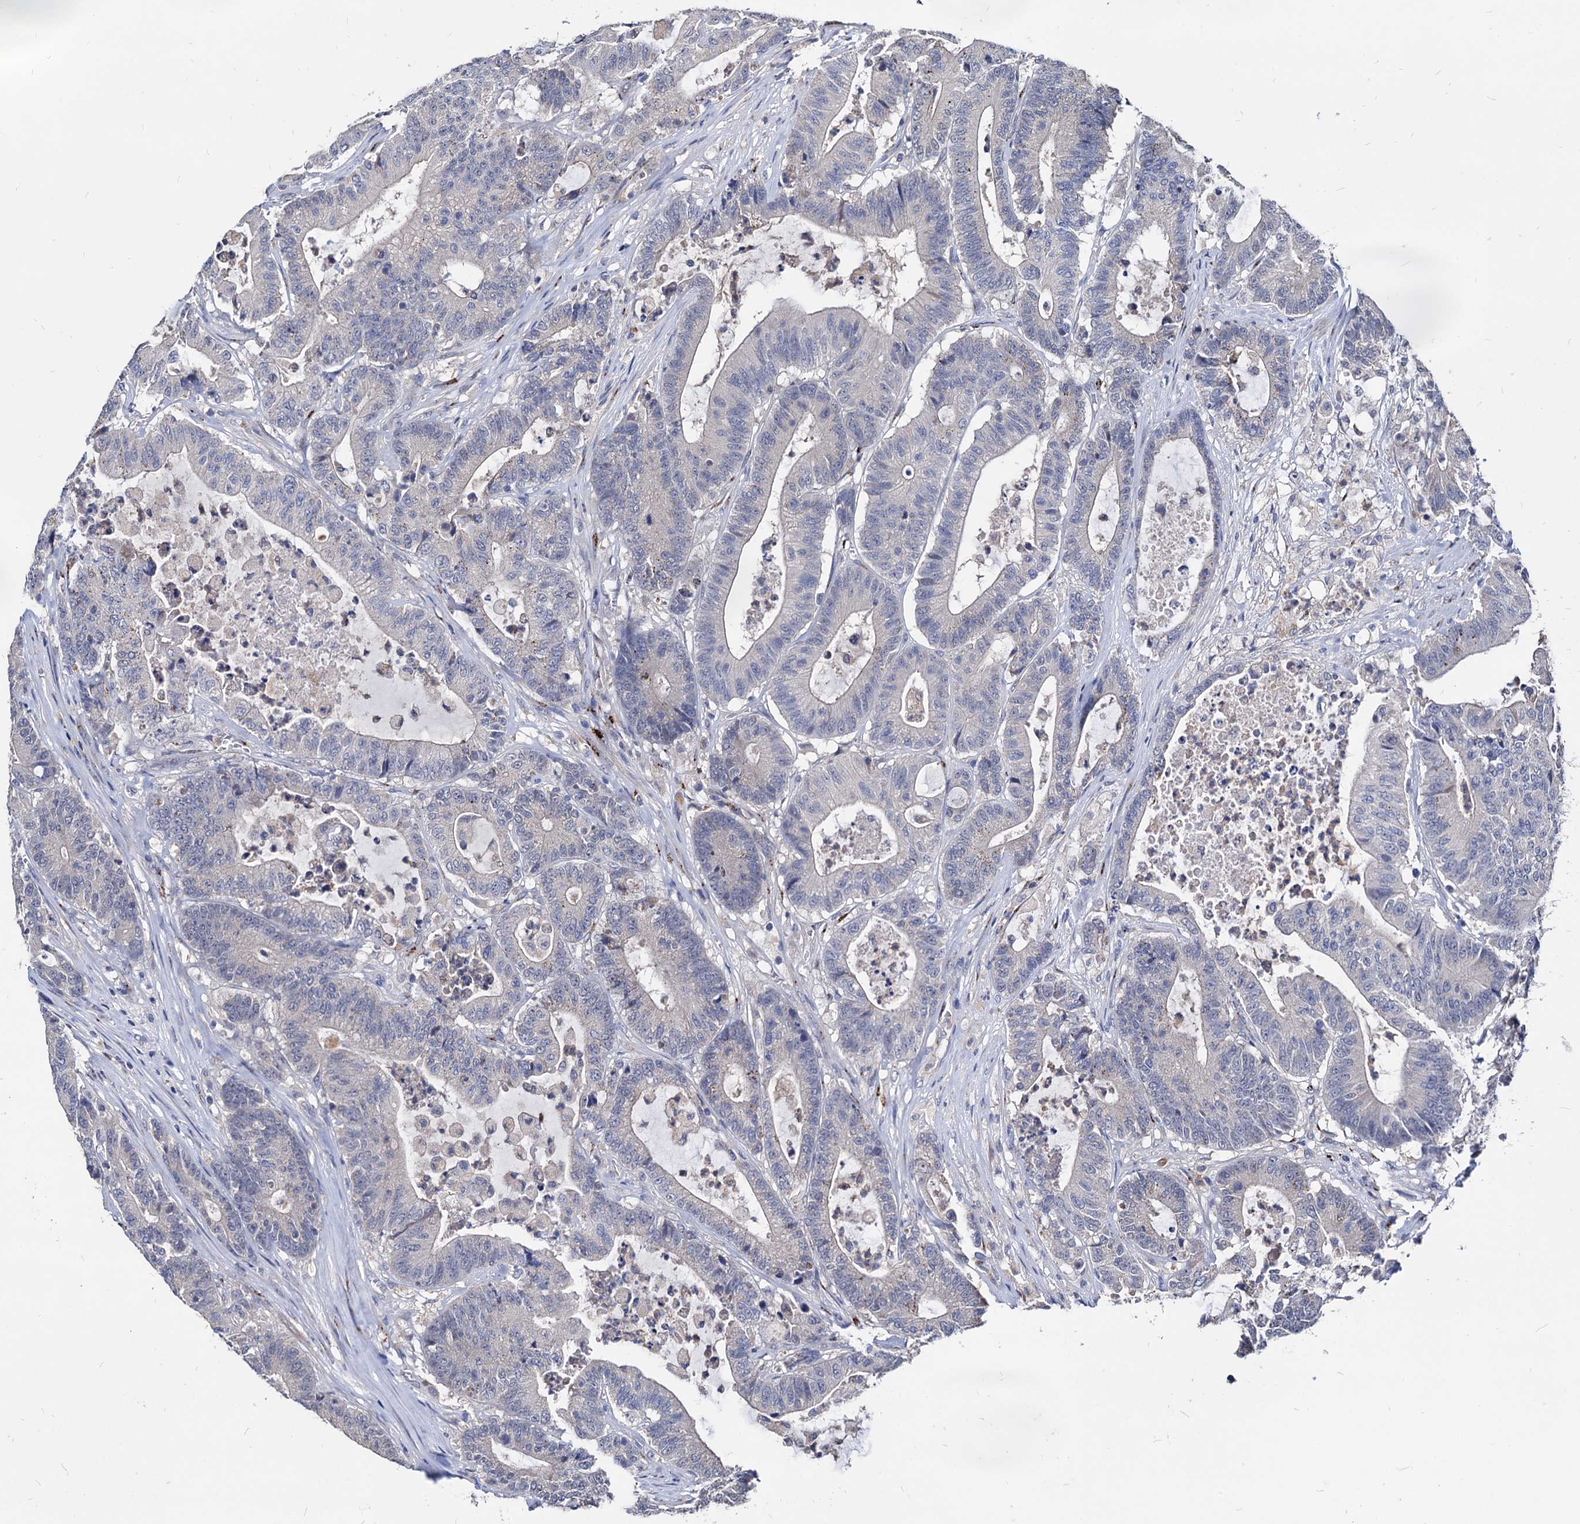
{"staining": {"intensity": "weak", "quantity": "<25%", "location": "cytoplasmic/membranous,nuclear"}, "tissue": "colorectal cancer", "cell_type": "Tumor cells", "image_type": "cancer", "snomed": [{"axis": "morphology", "description": "Adenocarcinoma, NOS"}, {"axis": "topography", "description": "Colon"}], "caption": "The micrograph exhibits no significant staining in tumor cells of colorectal adenocarcinoma.", "gene": "ESD", "patient": {"sex": "female", "age": 84}}